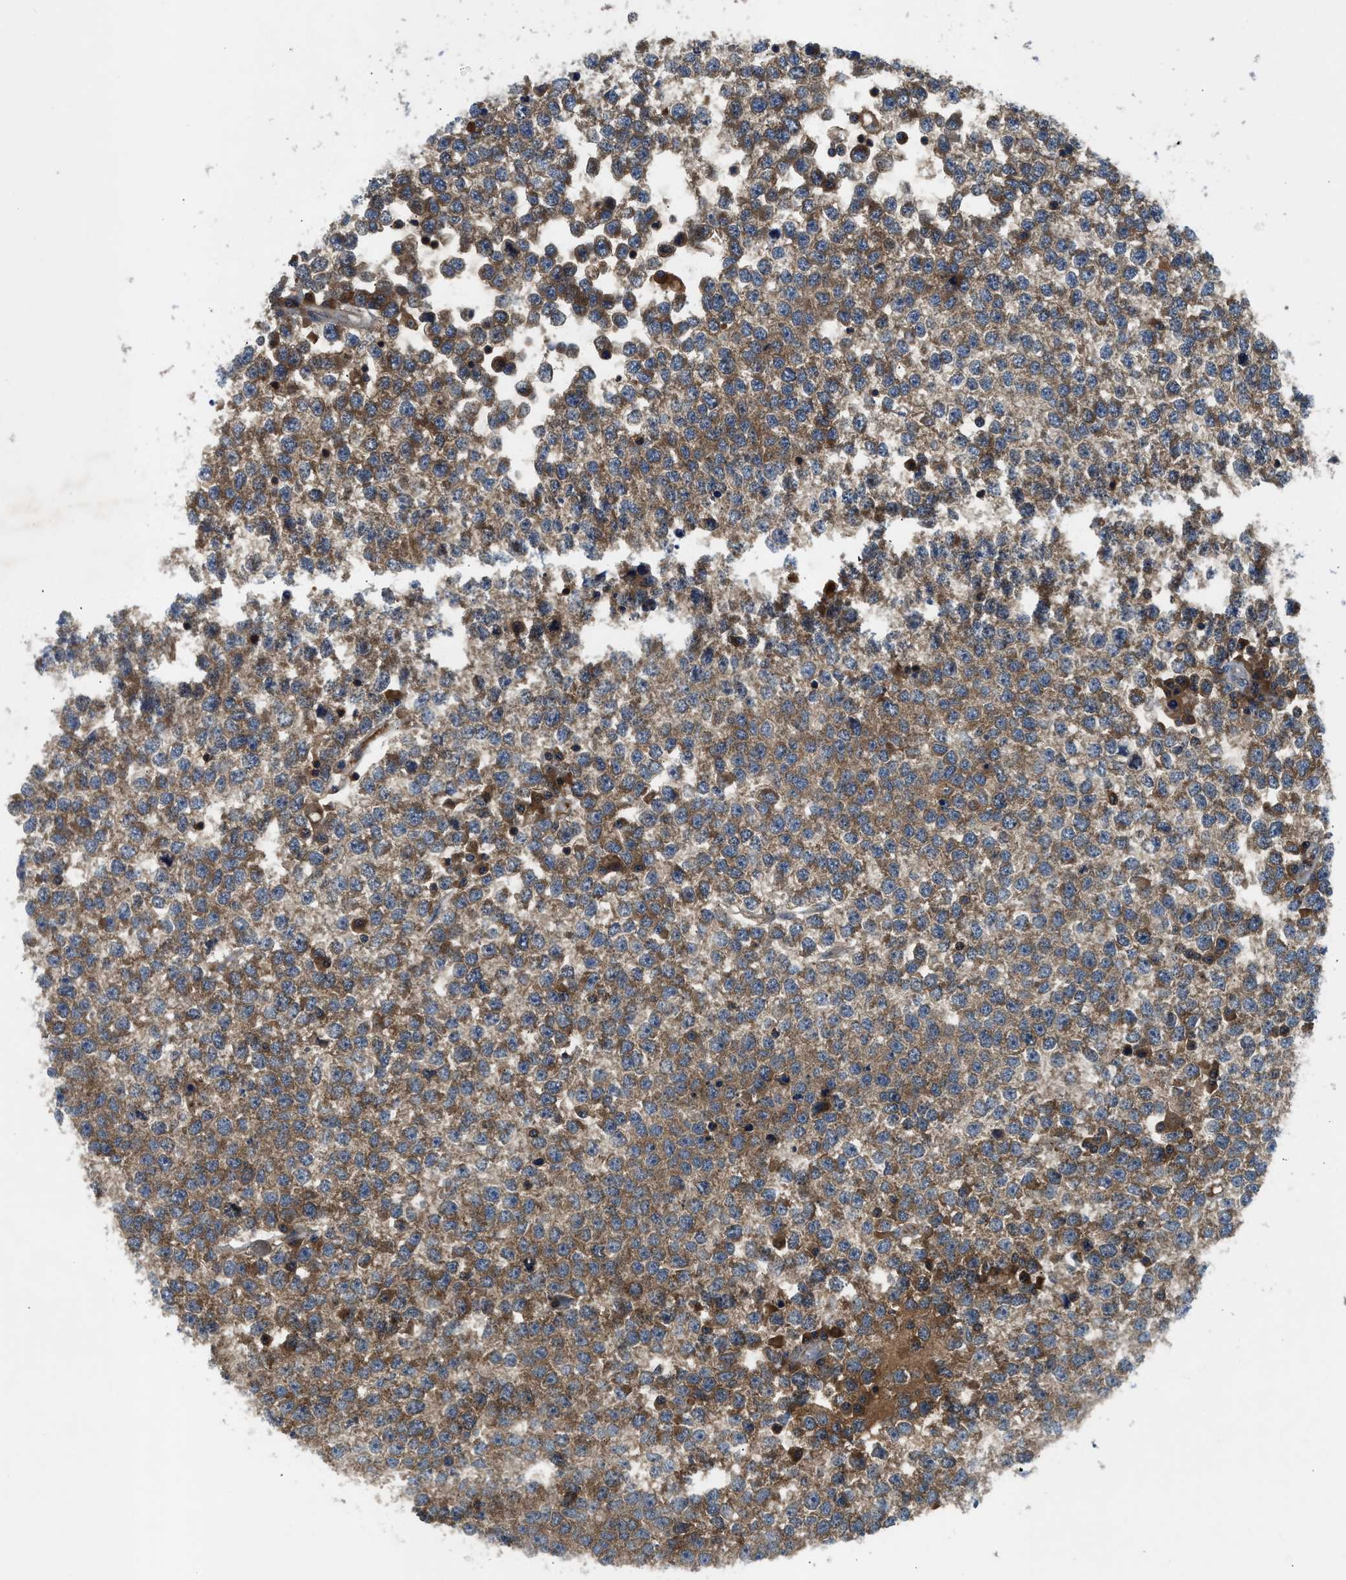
{"staining": {"intensity": "moderate", "quantity": ">75%", "location": "cytoplasmic/membranous"}, "tissue": "testis cancer", "cell_type": "Tumor cells", "image_type": "cancer", "snomed": [{"axis": "morphology", "description": "Seminoma, NOS"}, {"axis": "topography", "description": "Testis"}], "caption": "There is medium levels of moderate cytoplasmic/membranous staining in tumor cells of testis seminoma, as demonstrated by immunohistochemical staining (brown color).", "gene": "PAFAH2", "patient": {"sex": "male", "age": 65}}